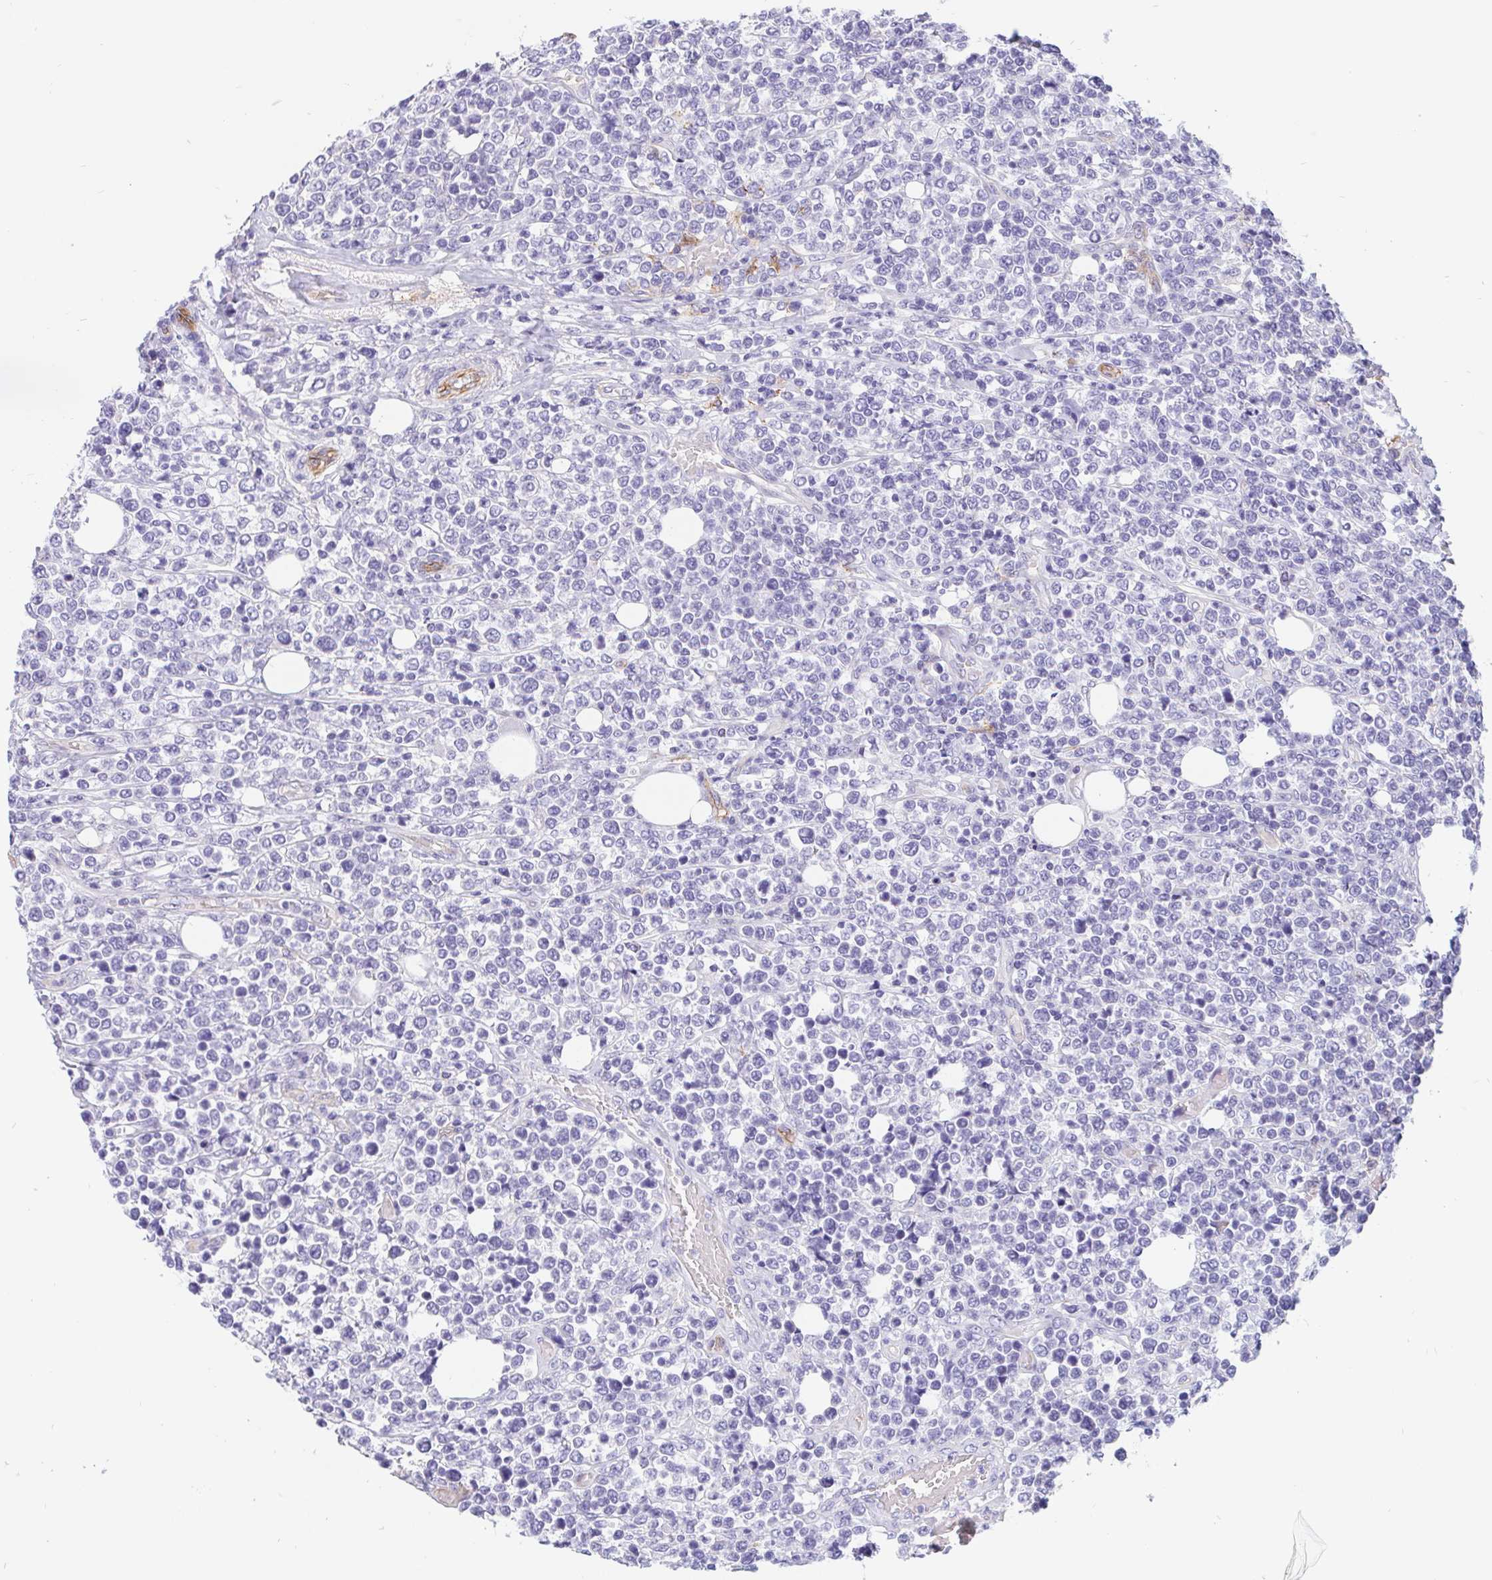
{"staining": {"intensity": "negative", "quantity": "none", "location": "none"}, "tissue": "lymphoma", "cell_type": "Tumor cells", "image_type": "cancer", "snomed": [{"axis": "morphology", "description": "Malignant lymphoma, non-Hodgkin's type, High grade"}, {"axis": "topography", "description": "Soft tissue"}], "caption": "An immunohistochemistry photomicrograph of lymphoma is shown. There is no staining in tumor cells of lymphoma.", "gene": "LIMCH1", "patient": {"sex": "female", "age": 56}}